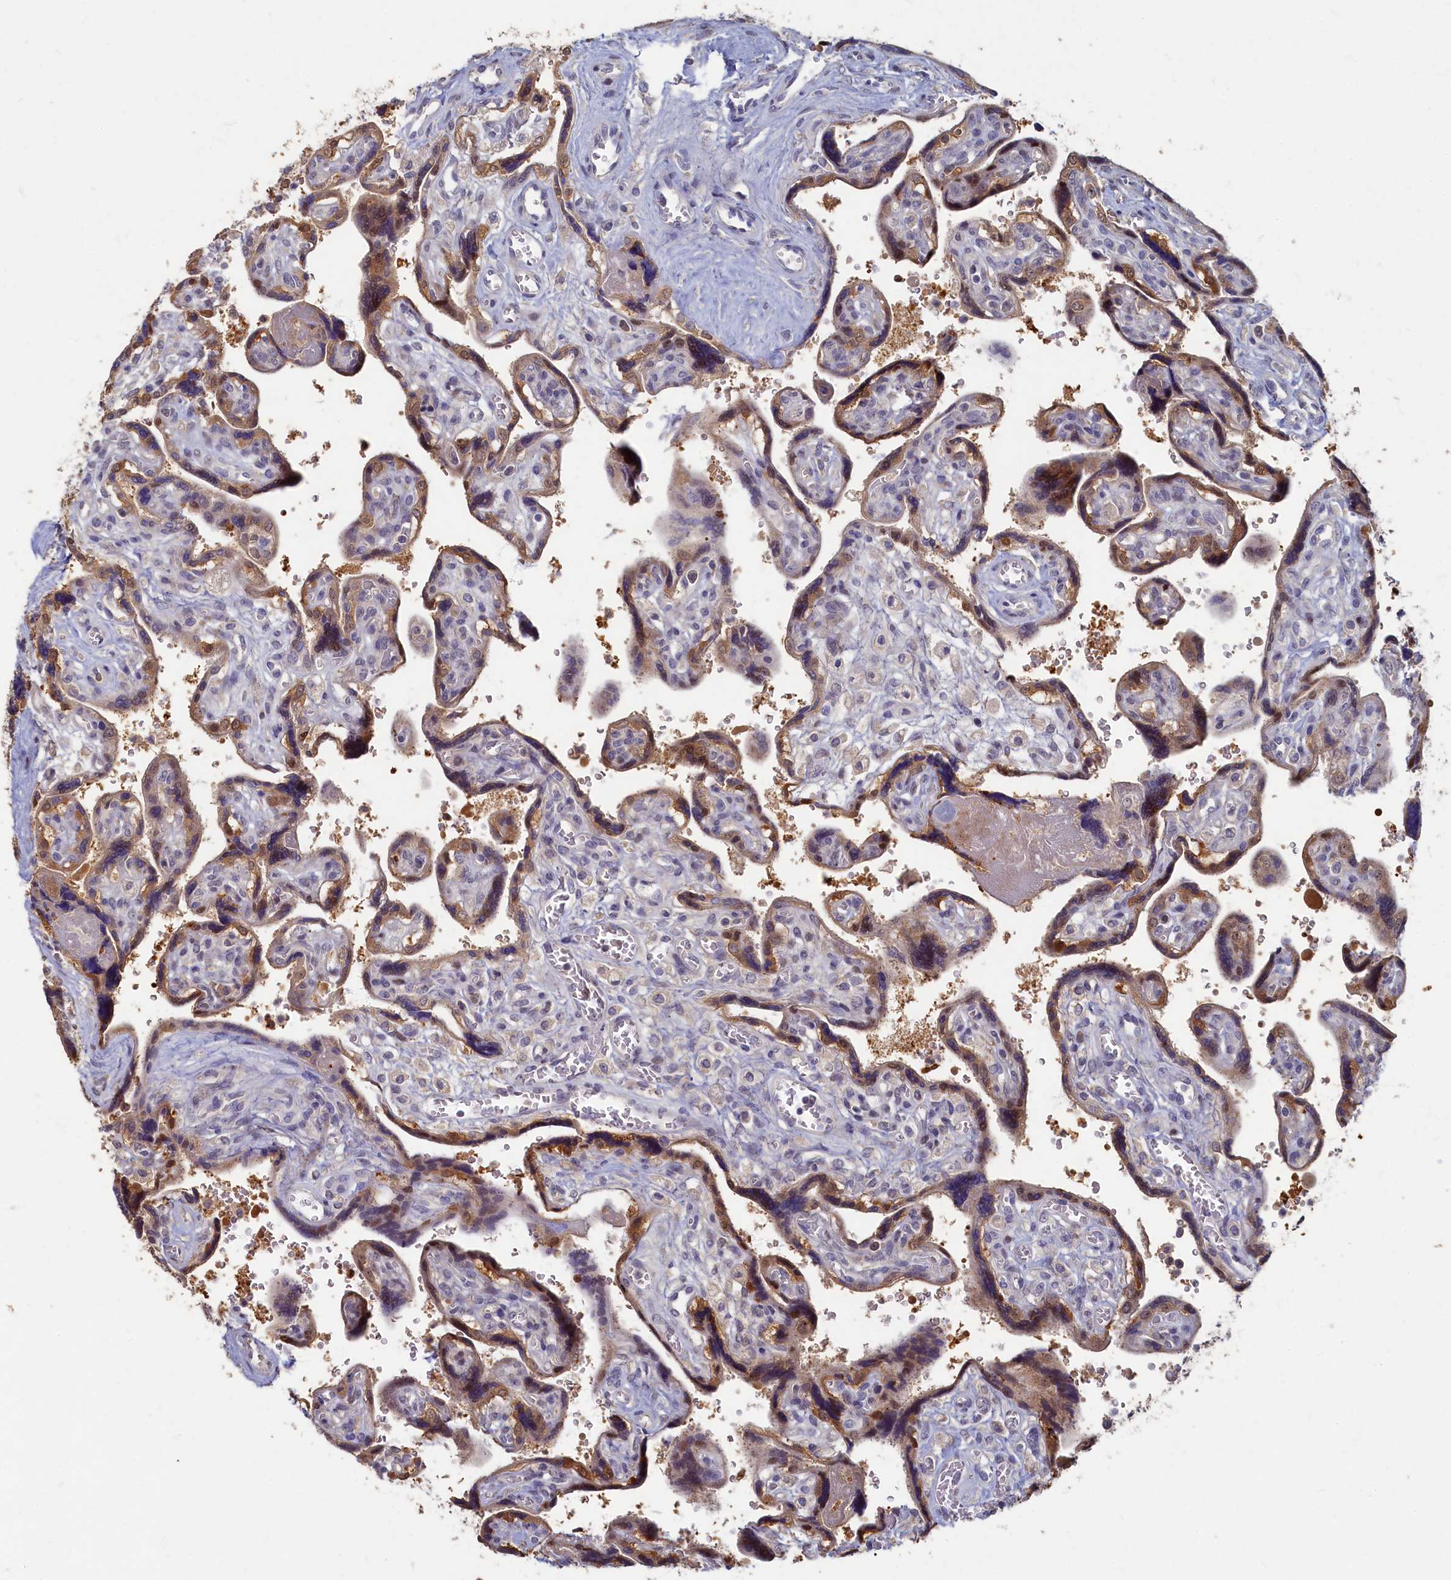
{"staining": {"intensity": "moderate", "quantity": "25%-75%", "location": "cytoplasmic/membranous,nuclear"}, "tissue": "placenta", "cell_type": "Trophoblastic cells", "image_type": "normal", "snomed": [{"axis": "morphology", "description": "Normal tissue, NOS"}, {"axis": "topography", "description": "Placenta"}], "caption": "Protein positivity by immunohistochemistry displays moderate cytoplasmic/membranous,nuclear positivity in approximately 25%-75% of trophoblastic cells in benign placenta. (IHC, brightfield microscopy, high magnification).", "gene": "HUNK", "patient": {"sex": "female", "age": 39}}